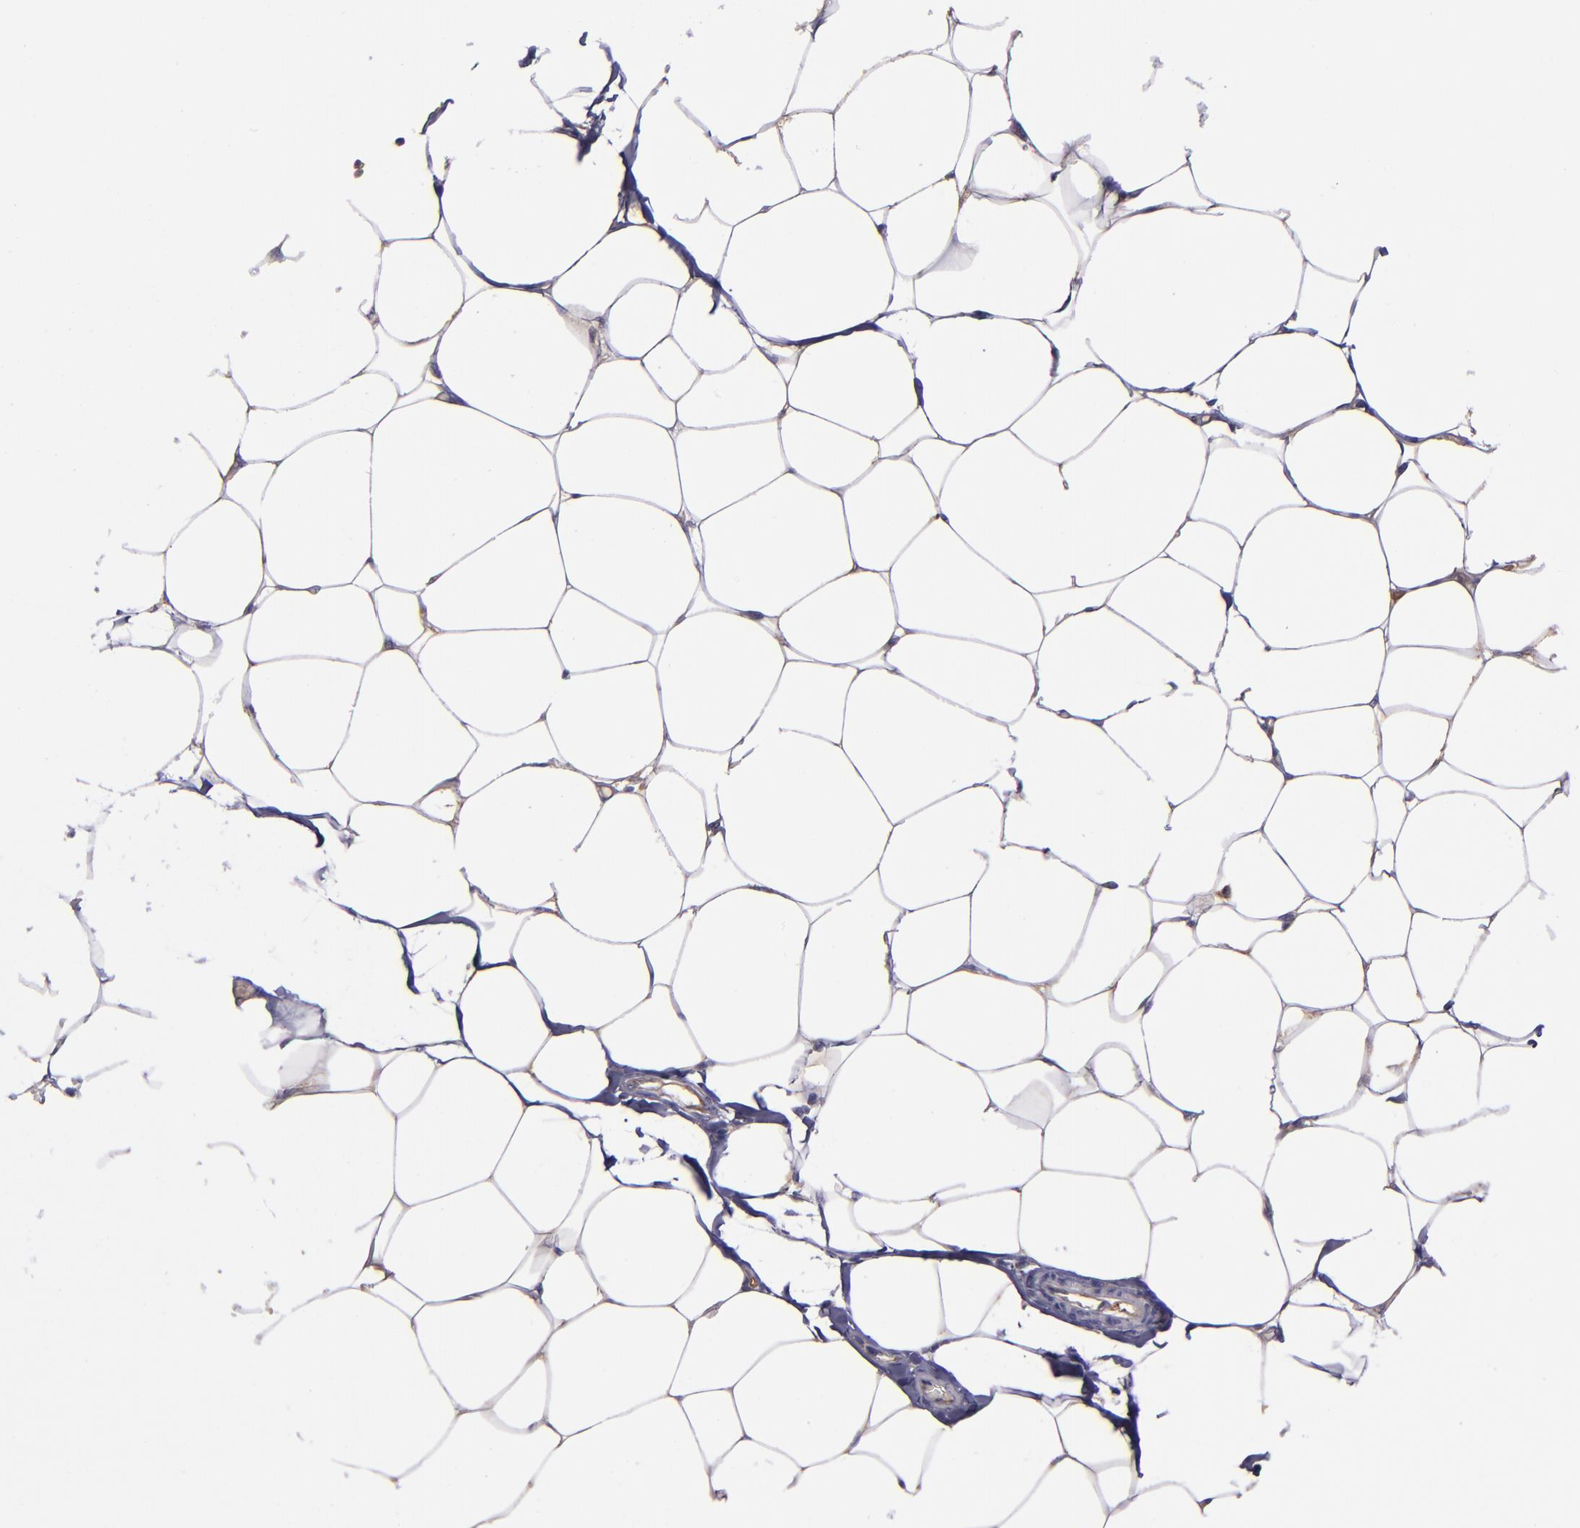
{"staining": {"intensity": "negative", "quantity": "none", "location": "none"}, "tissue": "adipose tissue", "cell_type": "Adipocytes", "image_type": "normal", "snomed": [{"axis": "morphology", "description": "Normal tissue, NOS"}, {"axis": "morphology", "description": "Adenocarcinoma, NOS"}, {"axis": "topography", "description": "Colon"}, {"axis": "topography", "description": "Peripheral nerve tissue"}], "caption": "Immunohistochemistry (IHC) image of normal adipose tissue: human adipose tissue stained with DAB shows no significant protein positivity in adipocytes.", "gene": "CARS1", "patient": {"sex": "male", "age": 14}}